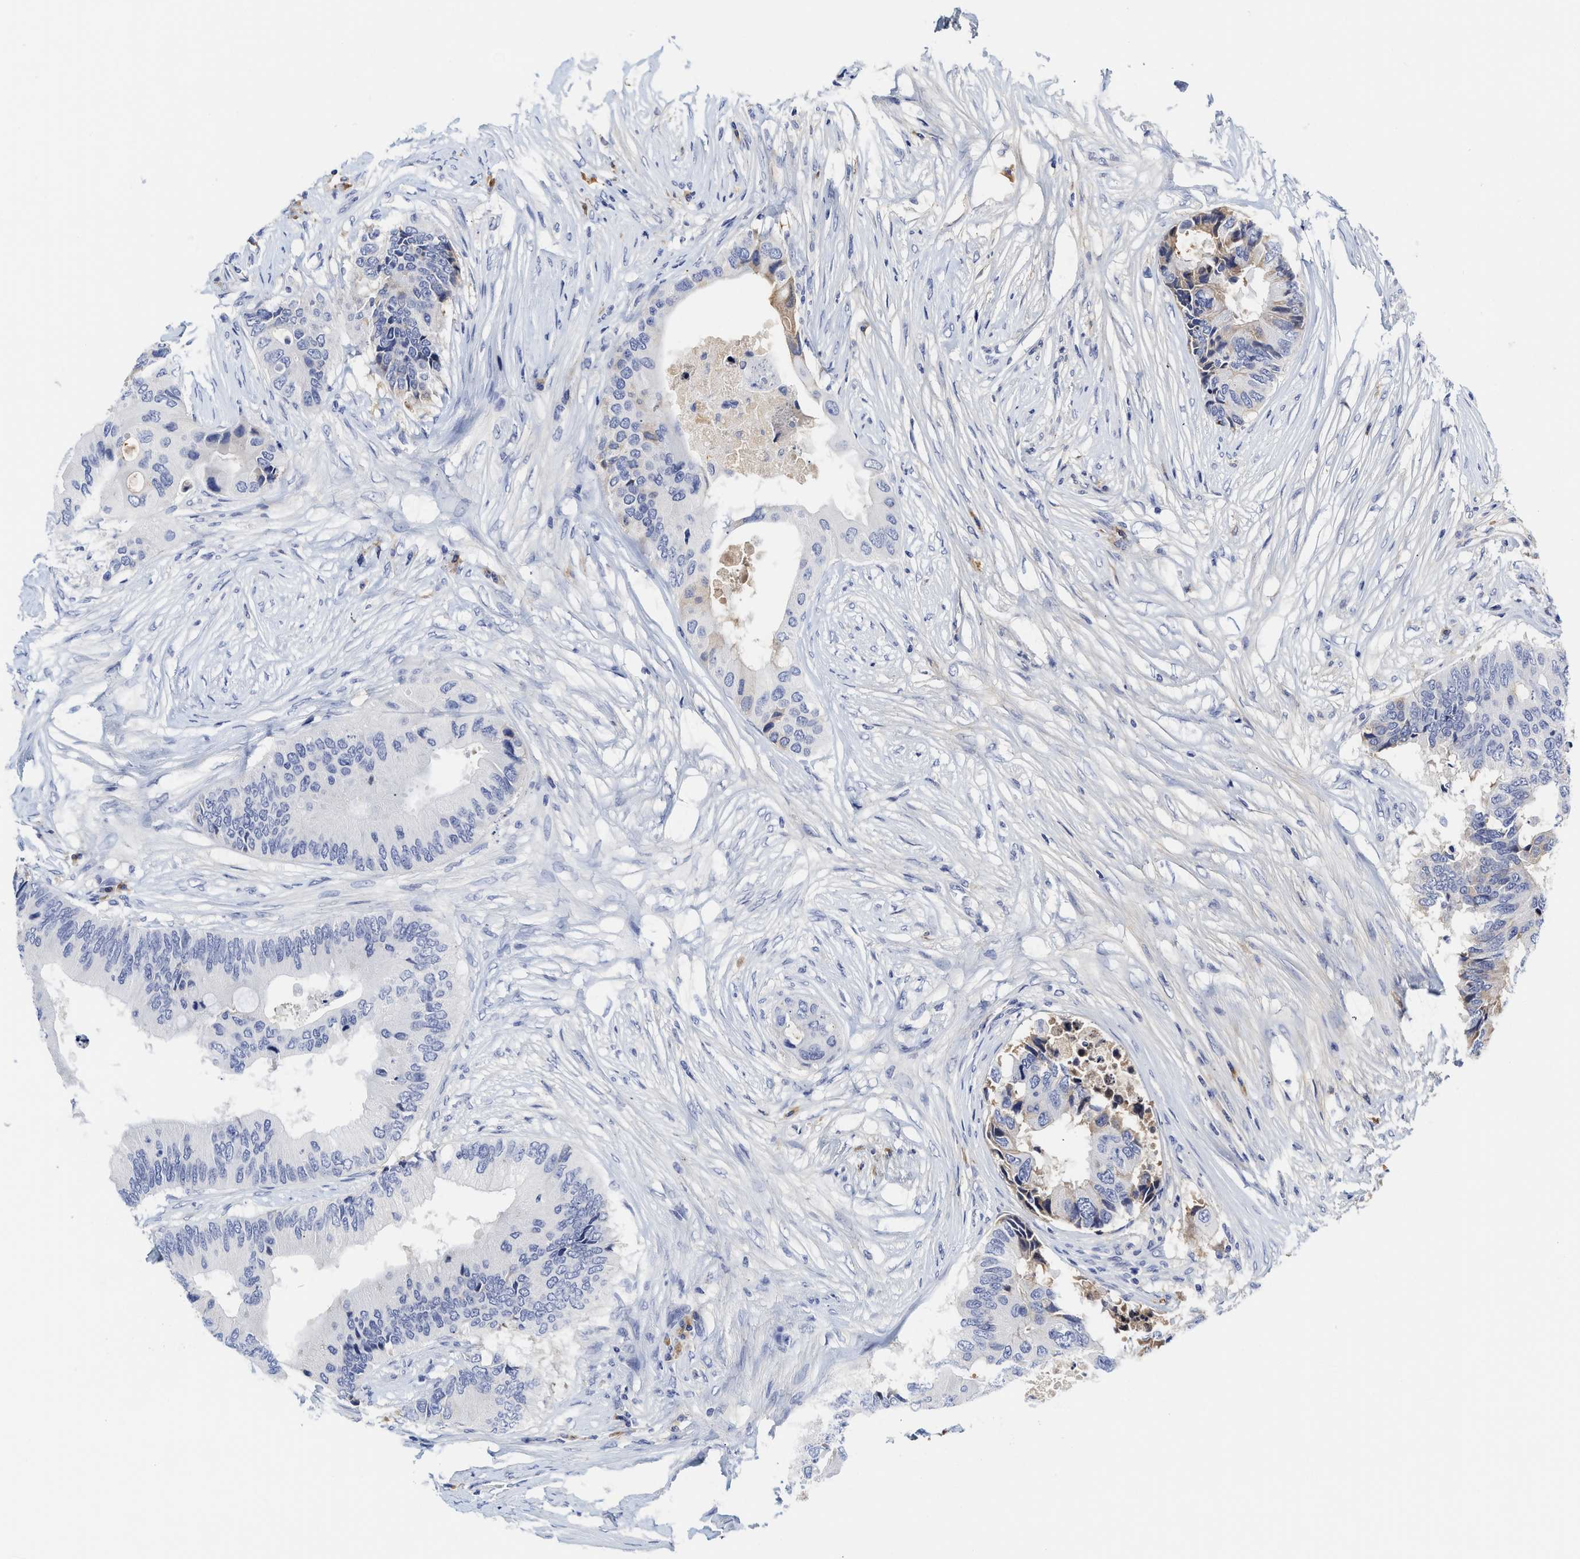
{"staining": {"intensity": "weak", "quantity": "<25%", "location": "cytoplasmic/membranous"}, "tissue": "colorectal cancer", "cell_type": "Tumor cells", "image_type": "cancer", "snomed": [{"axis": "morphology", "description": "Adenocarcinoma, NOS"}, {"axis": "topography", "description": "Colon"}], "caption": "A micrograph of adenocarcinoma (colorectal) stained for a protein displays no brown staining in tumor cells.", "gene": "C2", "patient": {"sex": "male", "age": 71}}